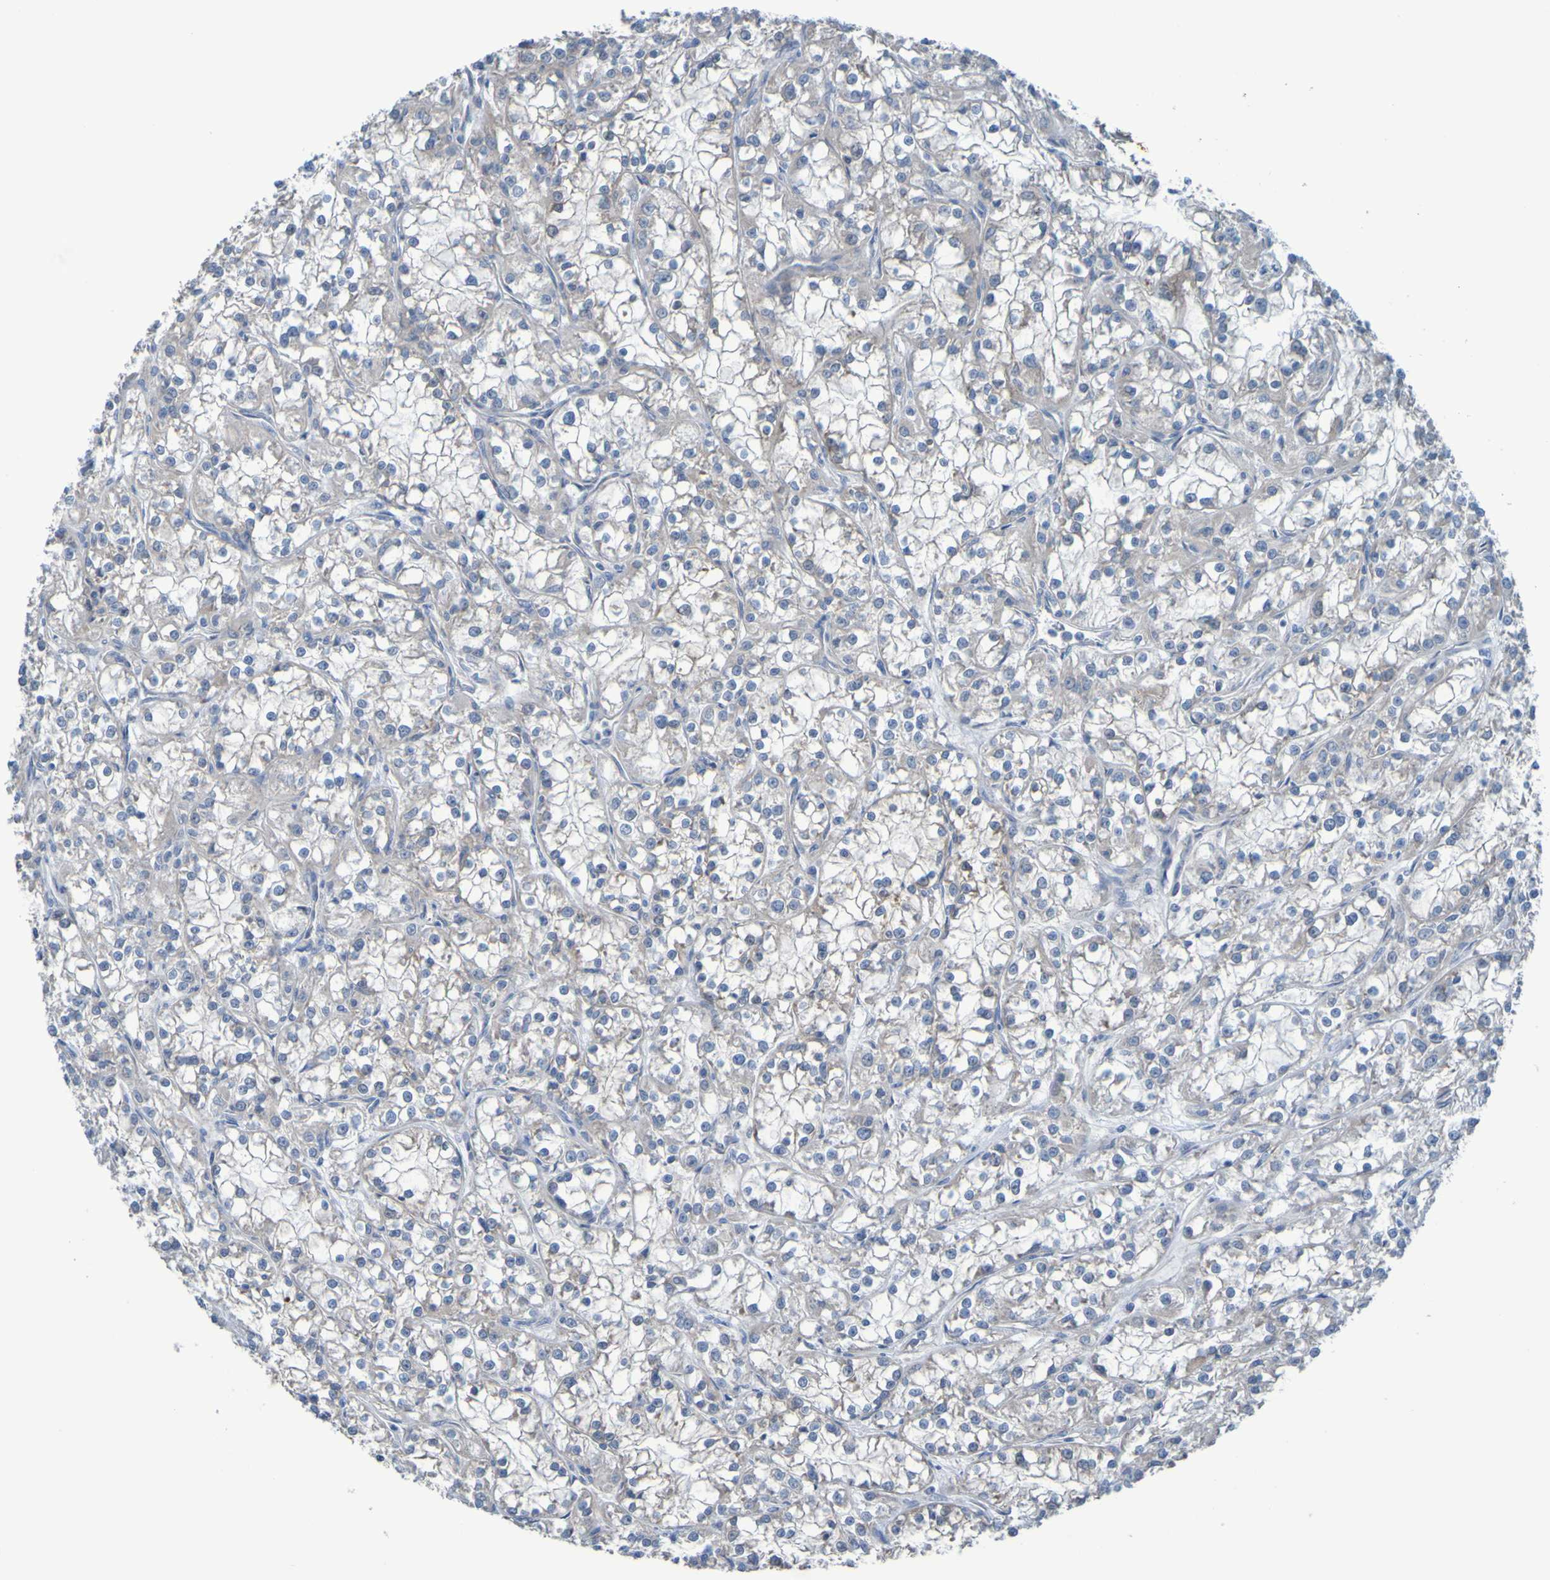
{"staining": {"intensity": "negative", "quantity": "none", "location": "none"}, "tissue": "renal cancer", "cell_type": "Tumor cells", "image_type": "cancer", "snomed": [{"axis": "morphology", "description": "Adenocarcinoma, NOS"}, {"axis": "topography", "description": "Kidney"}], "caption": "A micrograph of renal adenocarcinoma stained for a protein demonstrates no brown staining in tumor cells.", "gene": "NPRL3", "patient": {"sex": "female", "age": 52}}